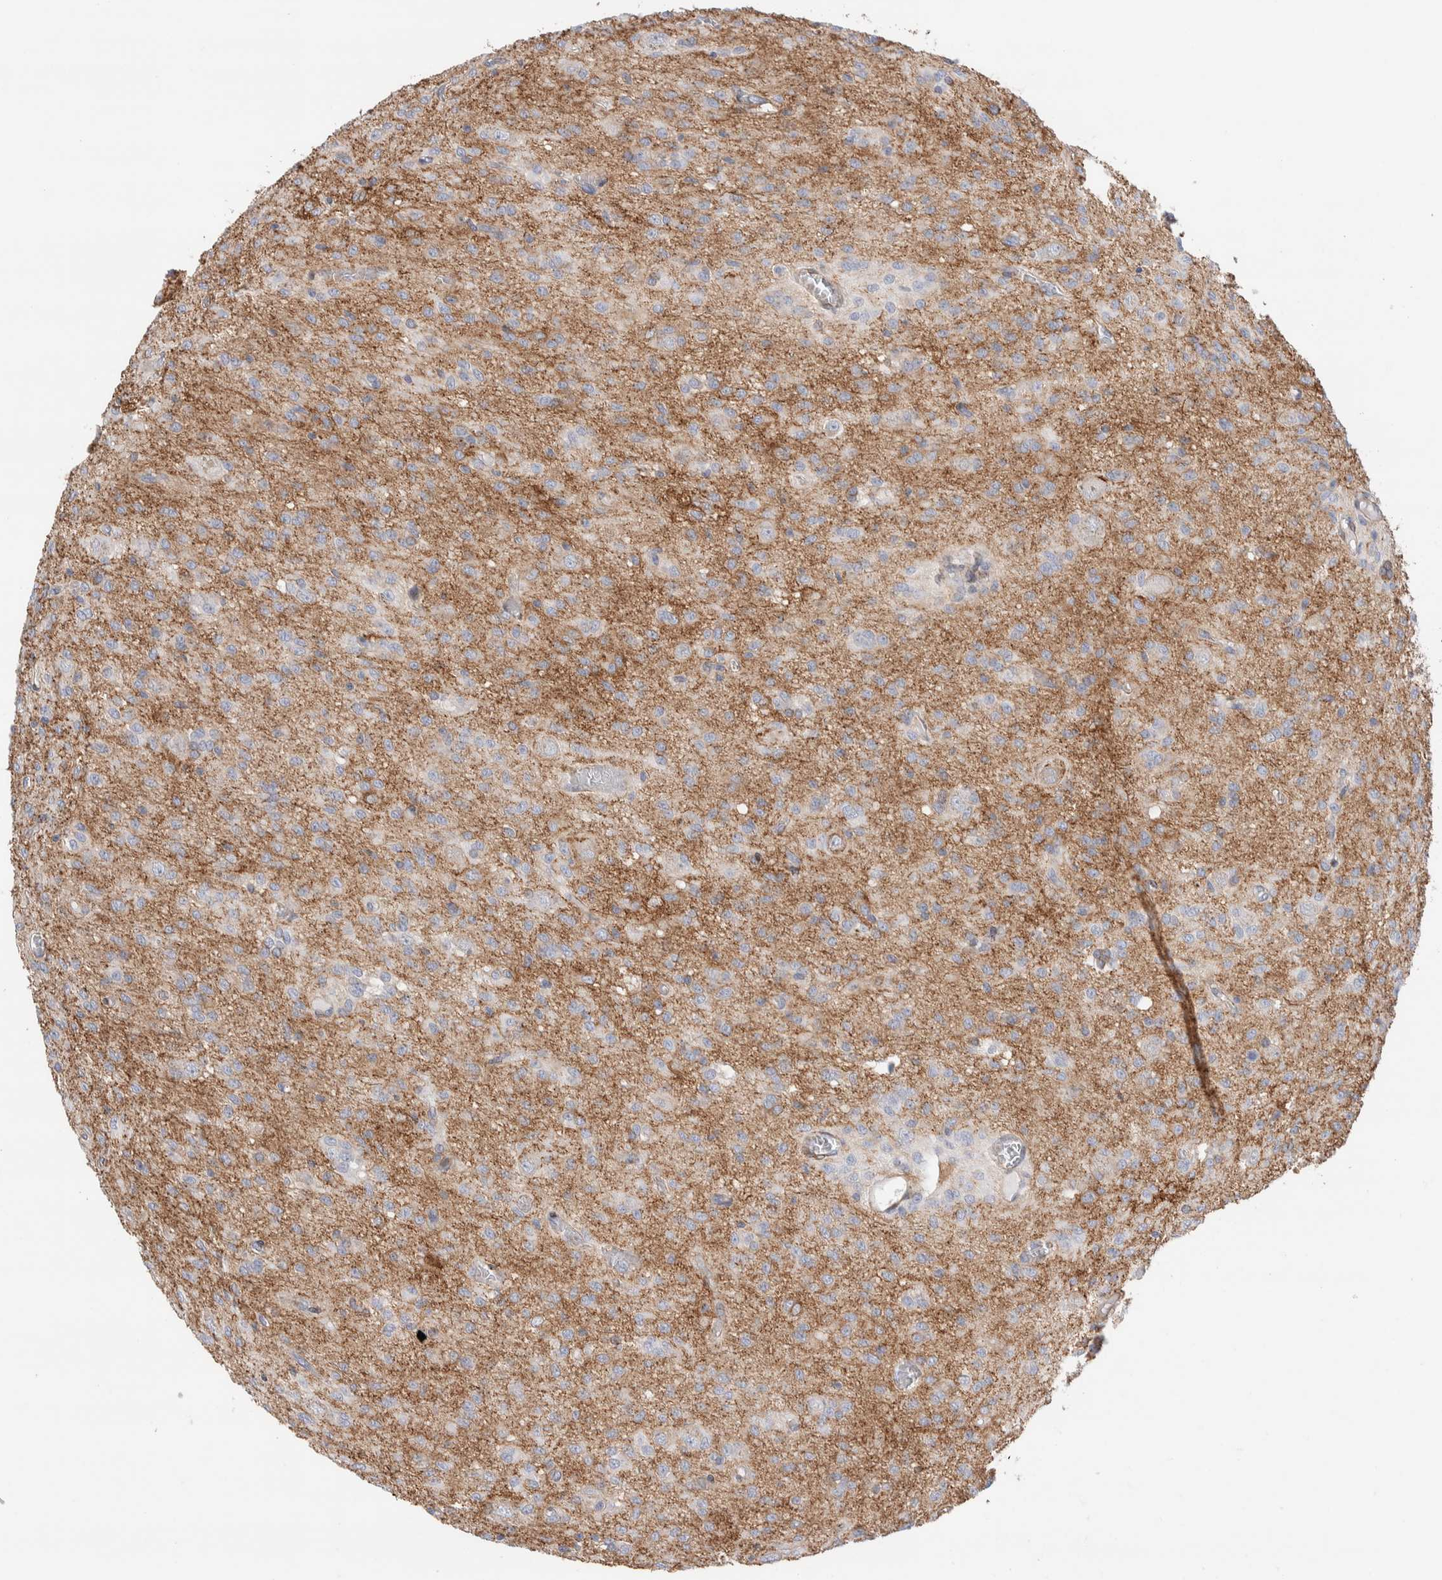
{"staining": {"intensity": "negative", "quantity": "none", "location": "none"}, "tissue": "glioma", "cell_type": "Tumor cells", "image_type": "cancer", "snomed": [{"axis": "morphology", "description": "Glioma, malignant, High grade"}, {"axis": "topography", "description": "Brain"}], "caption": "Protein analysis of malignant glioma (high-grade) shows no significant positivity in tumor cells.", "gene": "SEPTIN4", "patient": {"sex": "female", "age": 59}}